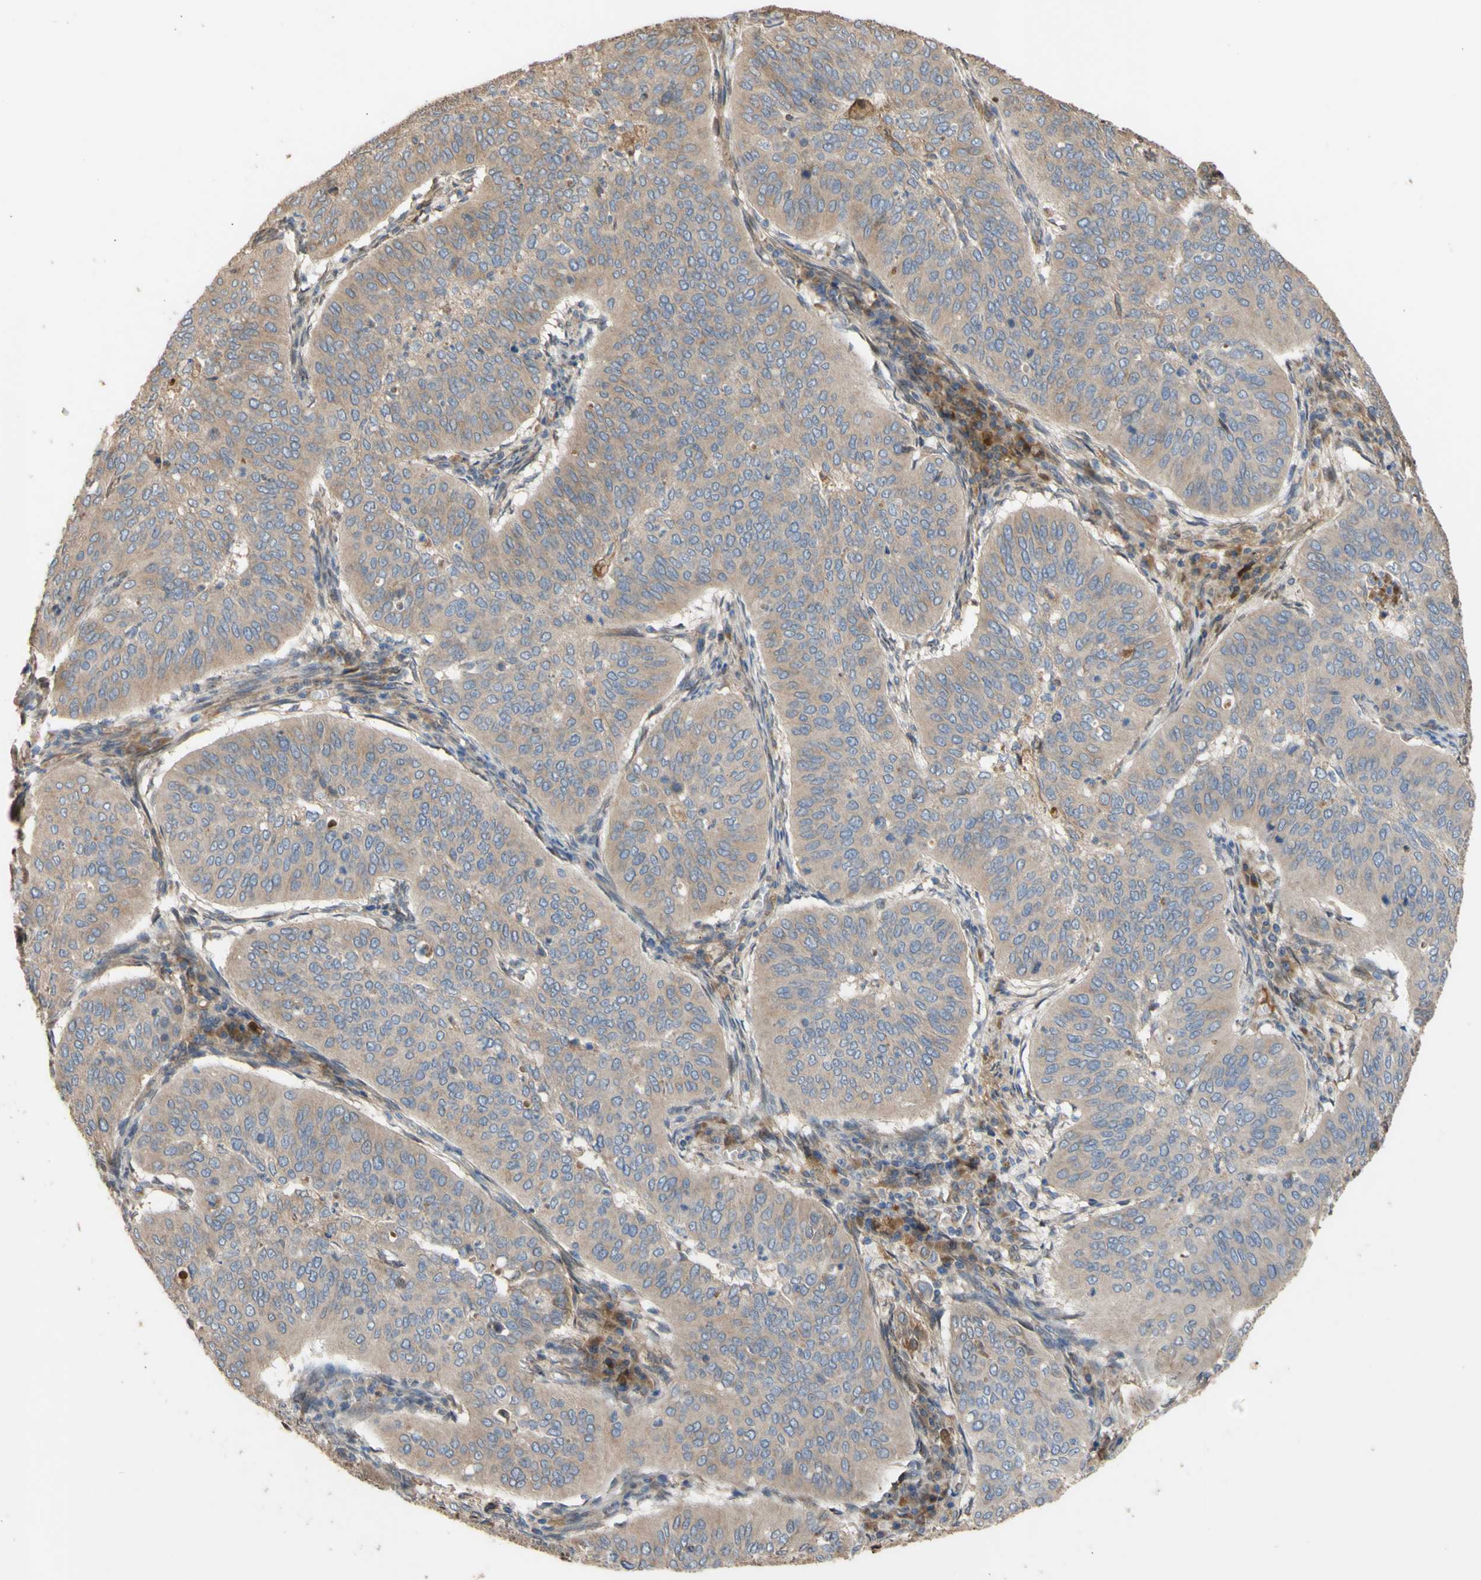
{"staining": {"intensity": "weak", "quantity": ">75%", "location": "cytoplasmic/membranous"}, "tissue": "cervical cancer", "cell_type": "Tumor cells", "image_type": "cancer", "snomed": [{"axis": "morphology", "description": "Normal tissue, NOS"}, {"axis": "morphology", "description": "Squamous cell carcinoma, NOS"}, {"axis": "topography", "description": "Cervix"}], "caption": "High-power microscopy captured an immunohistochemistry micrograph of cervical cancer (squamous cell carcinoma), revealing weak cytoplasmic/membranous staining in about >75% of tumor cells.", "gene": "NECTIN3", "patient": {"sex": "female", "age": 39}}